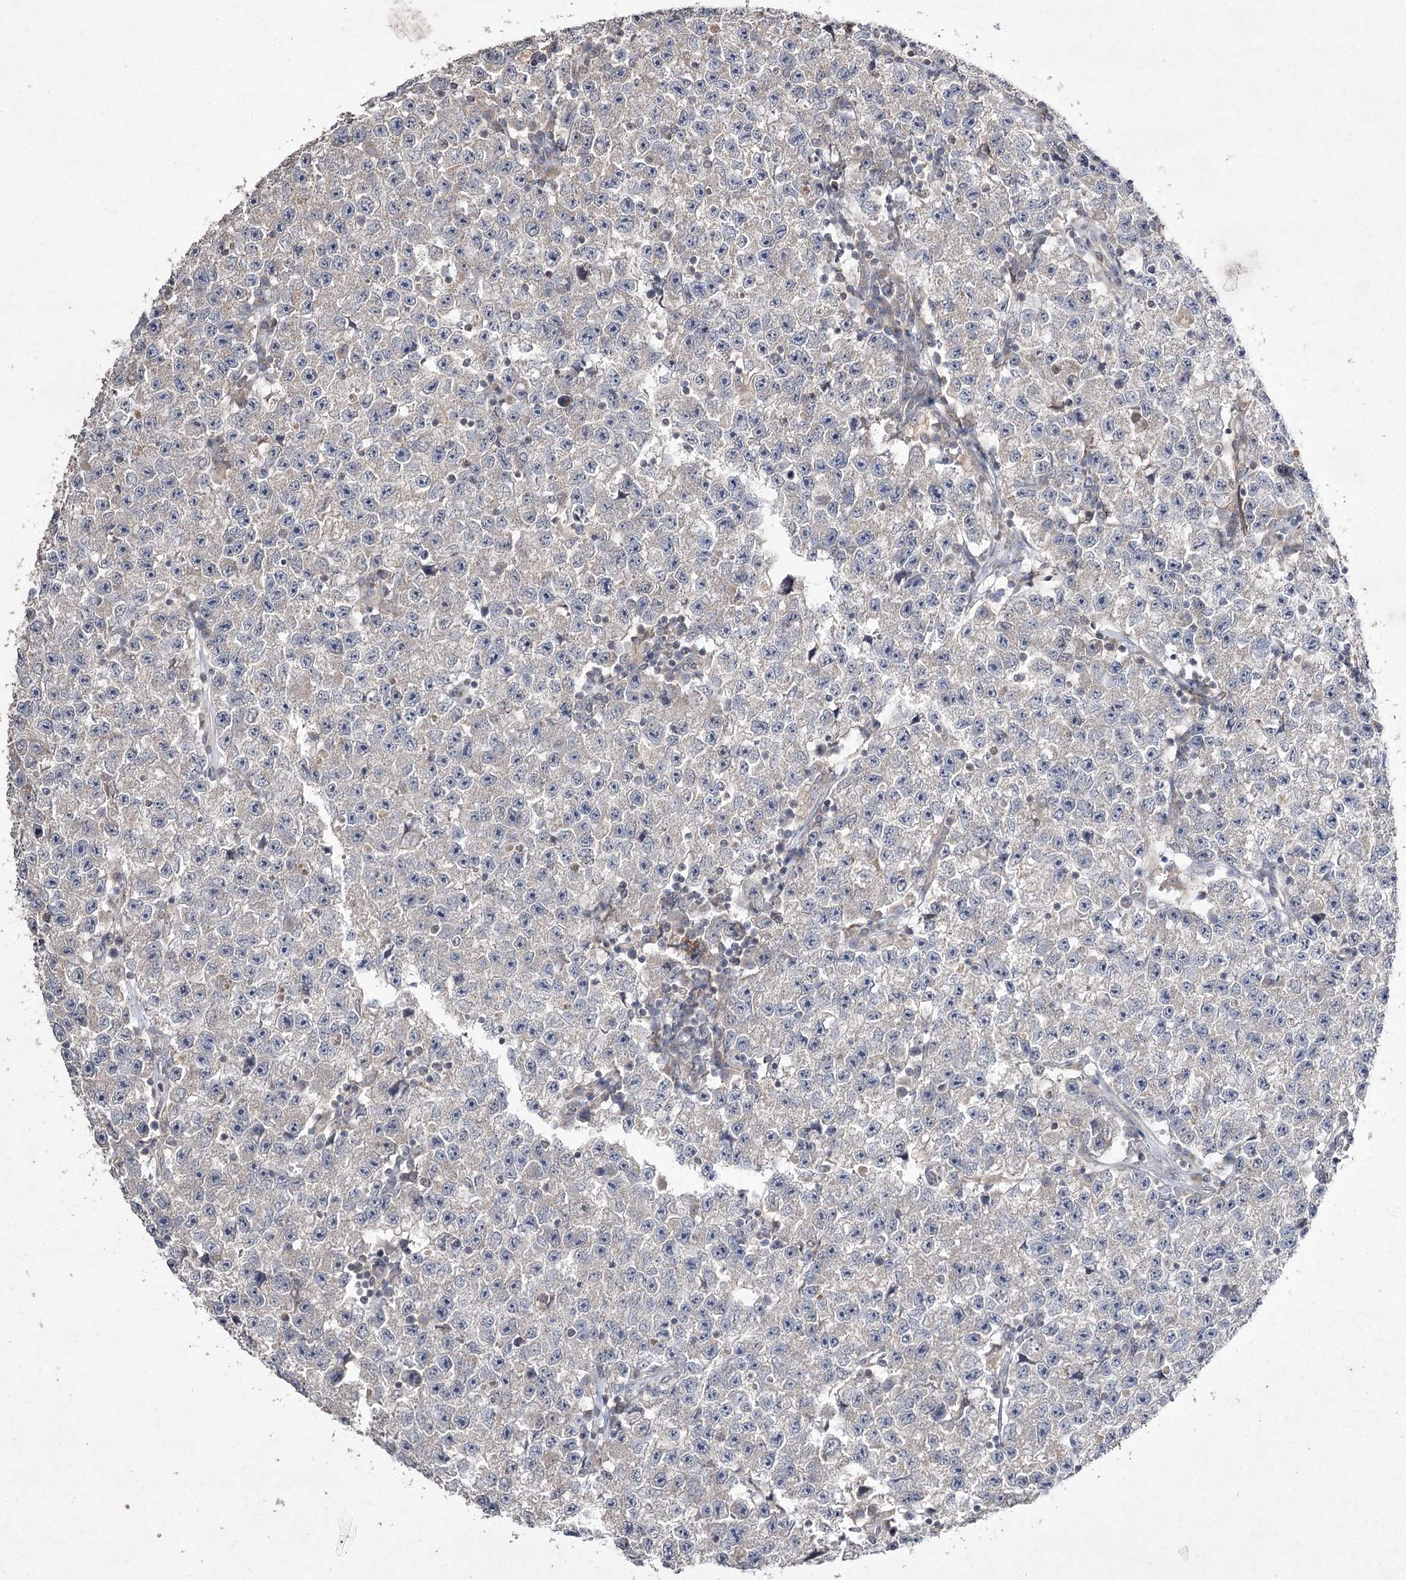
{"staining": {"intensity": "weak", "quantity": "25%-75%", "location": "cytoplasmic/membranous"}, "tissue": "testis cancer", "cell_type": "Tumor cells", "image_type": "cancer", "snomed": [{"axis": "morphology", "description": "Seminoma, NOS"}, {"axis": "topography", "description": "Testis"}], "caption": "Testis cancer stained for a protein shows weak cytoplasmic/membranous positivity in tumor cells. Using DAB (3,3'-diaminobenzidine) (brown) and hematoxylin (blue) stains, captured at high magnification using brightfield microscopy.", "gene": "FANCL", "patient": {"sex": "male", "age": 22}}